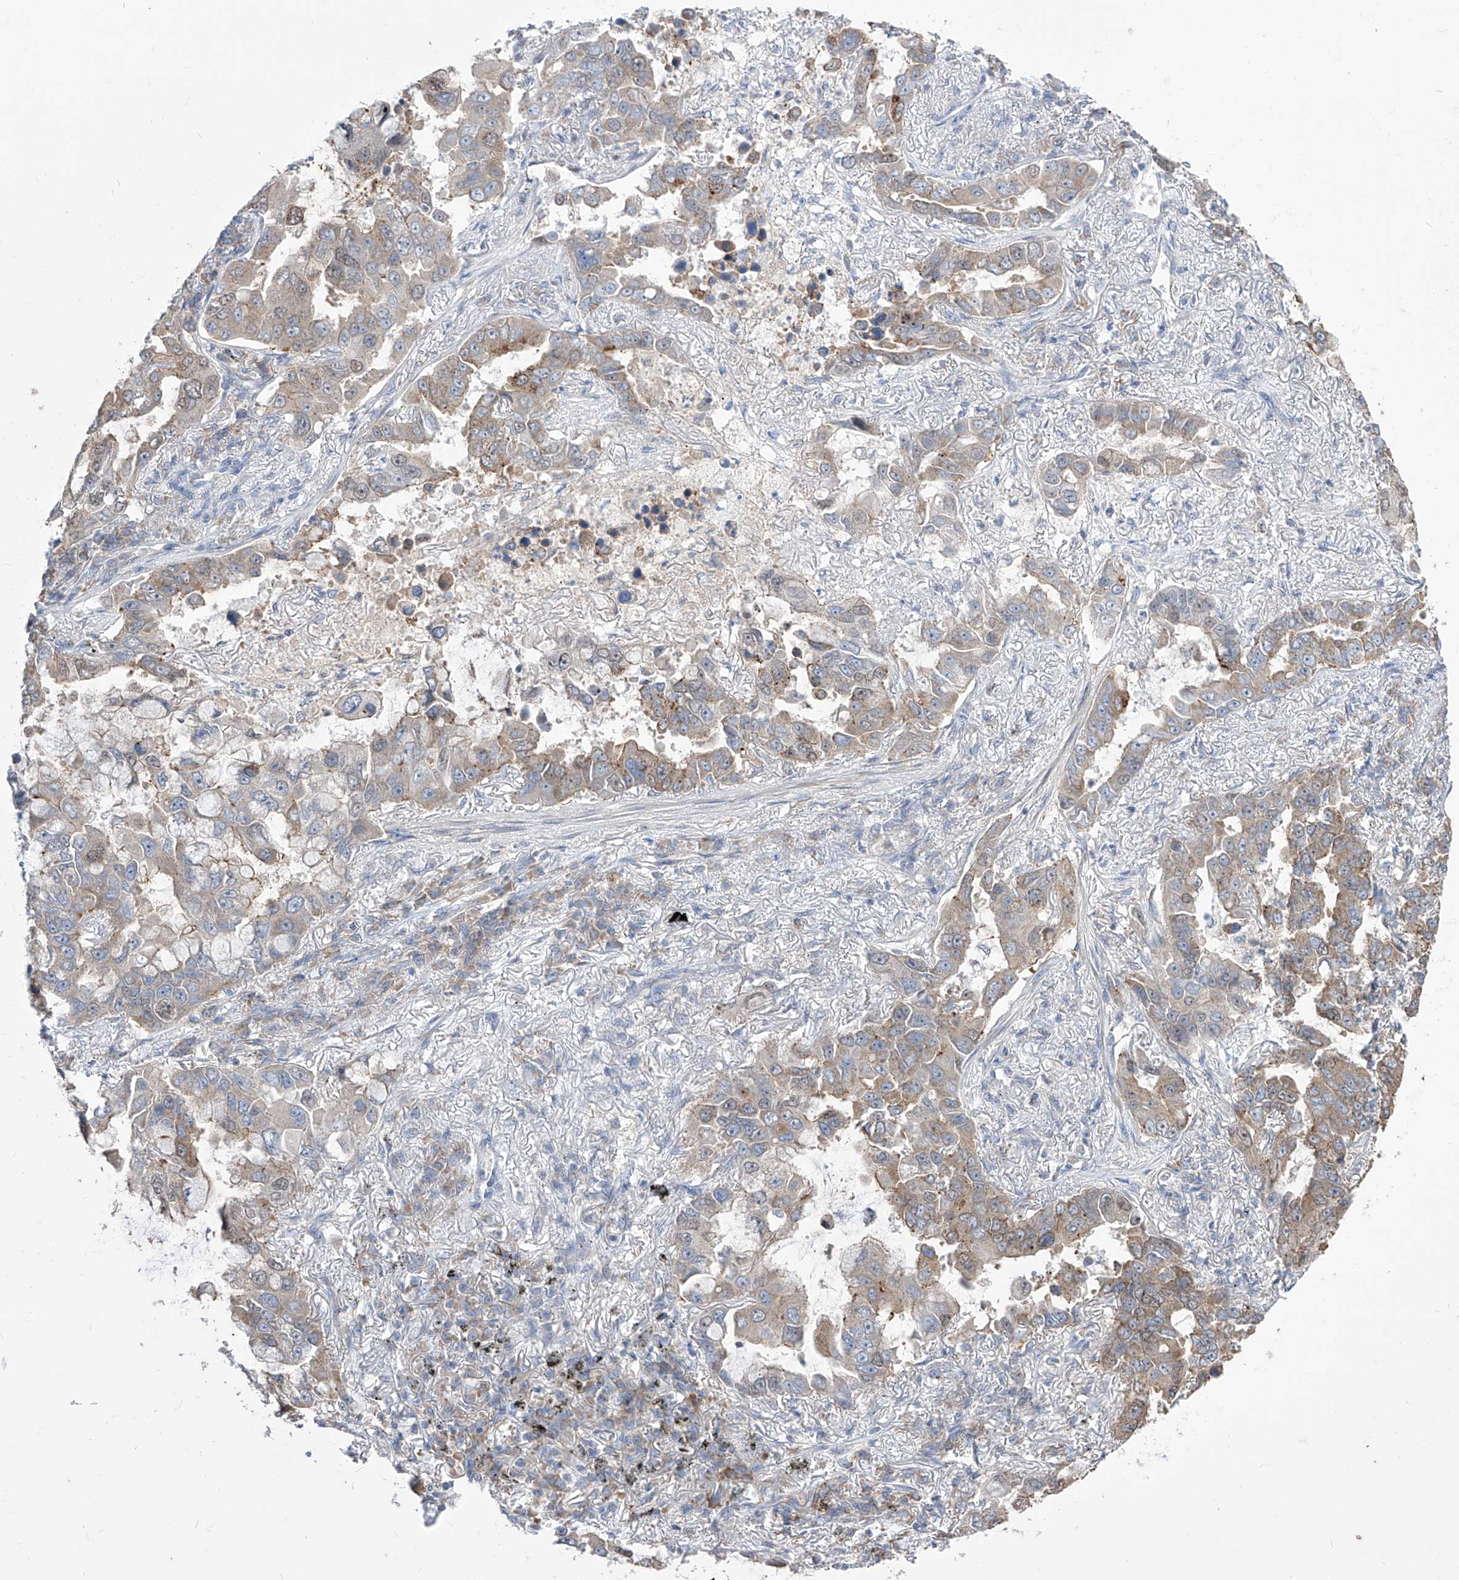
{"staining": {"intensity": "moderate", "quantity": ">75%", "location": "cytoplasmic/membranous"}, "tissue": "lung cancer", "cell_type": "Tumor cells", "image_type": "cancer", "snomed": [{"axis": "morphology", "description": "Adenocarcinoma, NOS"}, {"axis": "topography", "description": "Lung"}], "caption": "IHC histopathology image of lung cancer stained for a protein (brown), which exhibits medium levels of moderate cytoplasmic/membranous positivity in about >75% of tumor cells.", "gene": "BROX", "patient": {"sex": "male", "age": 64}}